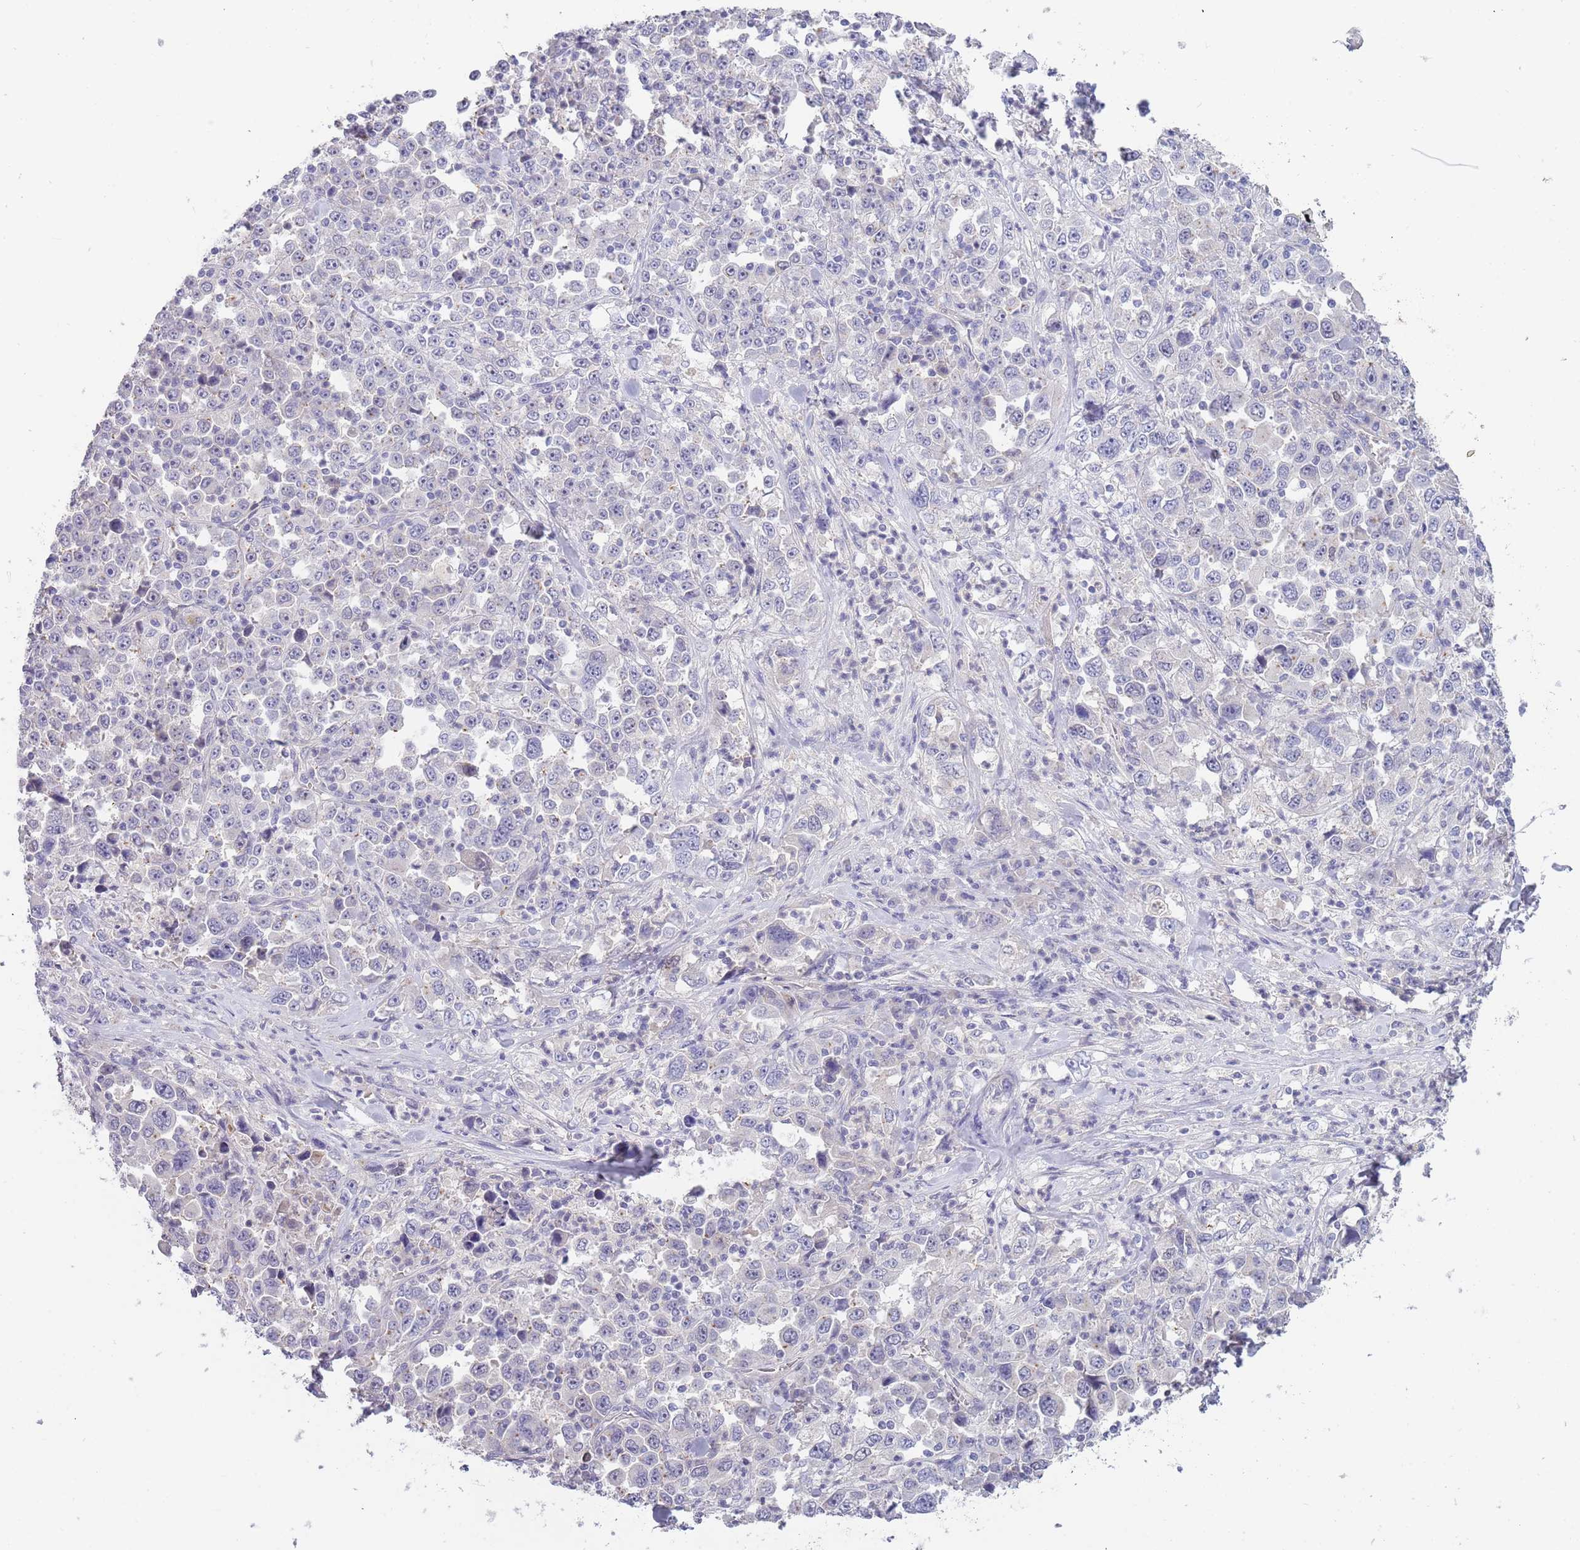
{"staining": {"intensity": "negative", "quantity": "none", "location": "none"}, "tissue": "stomach cancer", "cell_type": "Tumor cells", "image_type": "cancer", "snomed": [{"axis": "morphology", "description": "Normal tissue, NOS"}, {"axis": "morphology", "description": "Adenocarcinoma, NOS"}, {"axis": "topography", "description": "Stomach, upper"}, {"axis": "topography", "description": "Stomach"}], "caption": "Immunohistochemistry (IHC) photomicrograph of stomach cancer stained for a protein (brown), which shows no positivity in tumor cells.", "gene": "PIMREG", "patient": {"sex": "male", "age": 59}}